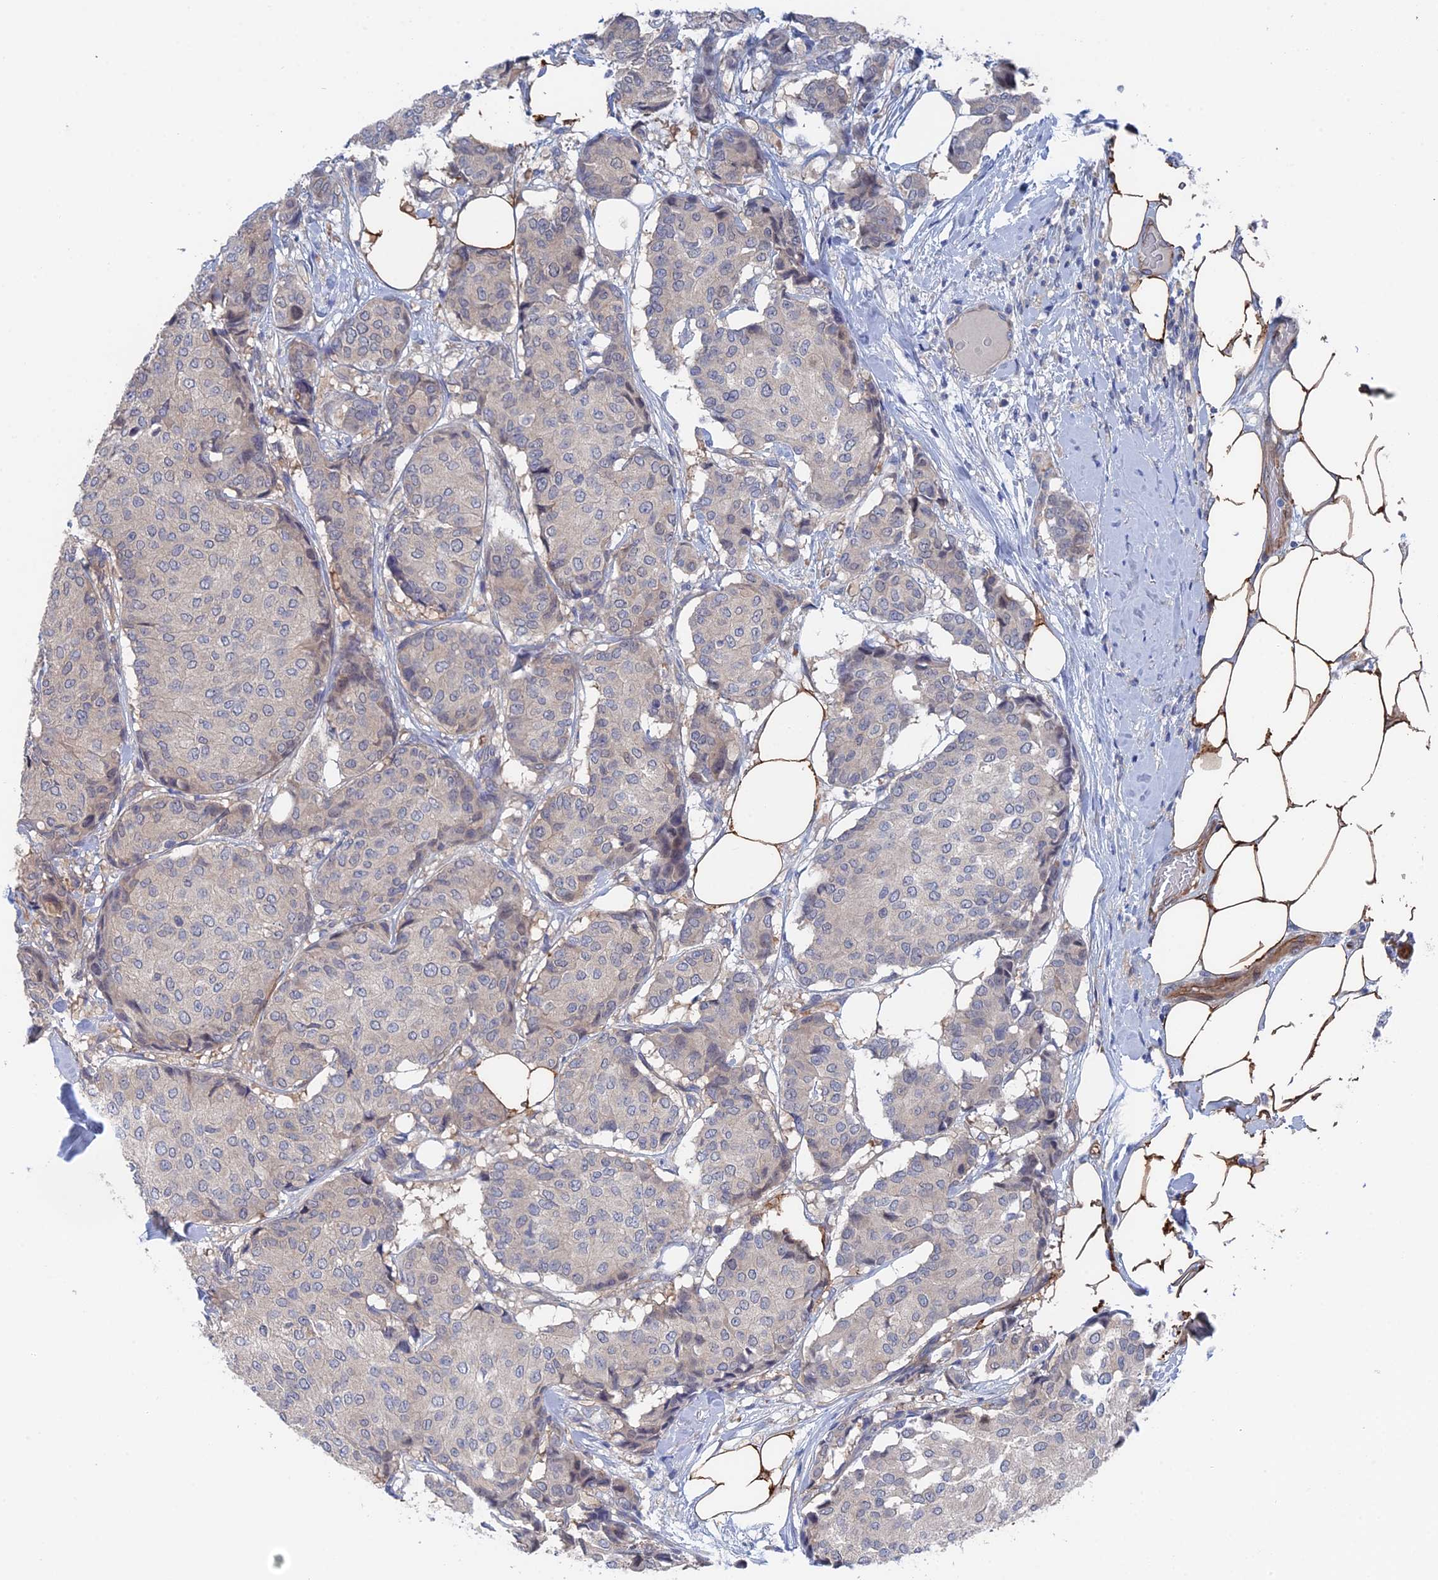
{"staining": {"intensity": "negative", "quantity": "none", "location": "none"}, "tissue": "breast cancer", "cell_type": "Tumor cells", "image_type": "cancer", "snomed": [{"axis": "morphology", "description": "Duct carcinoma"}, {"axis": "topography", "description": "Breast"}], "caption": "This is a histopathology image of immunohistochemistry (IHC) staining of breast invasive ductal carcinoma, which shows no positivity in tumor cells.", "gene": "MTHFSD", "patient": {"sex": "female", "age": 75}}